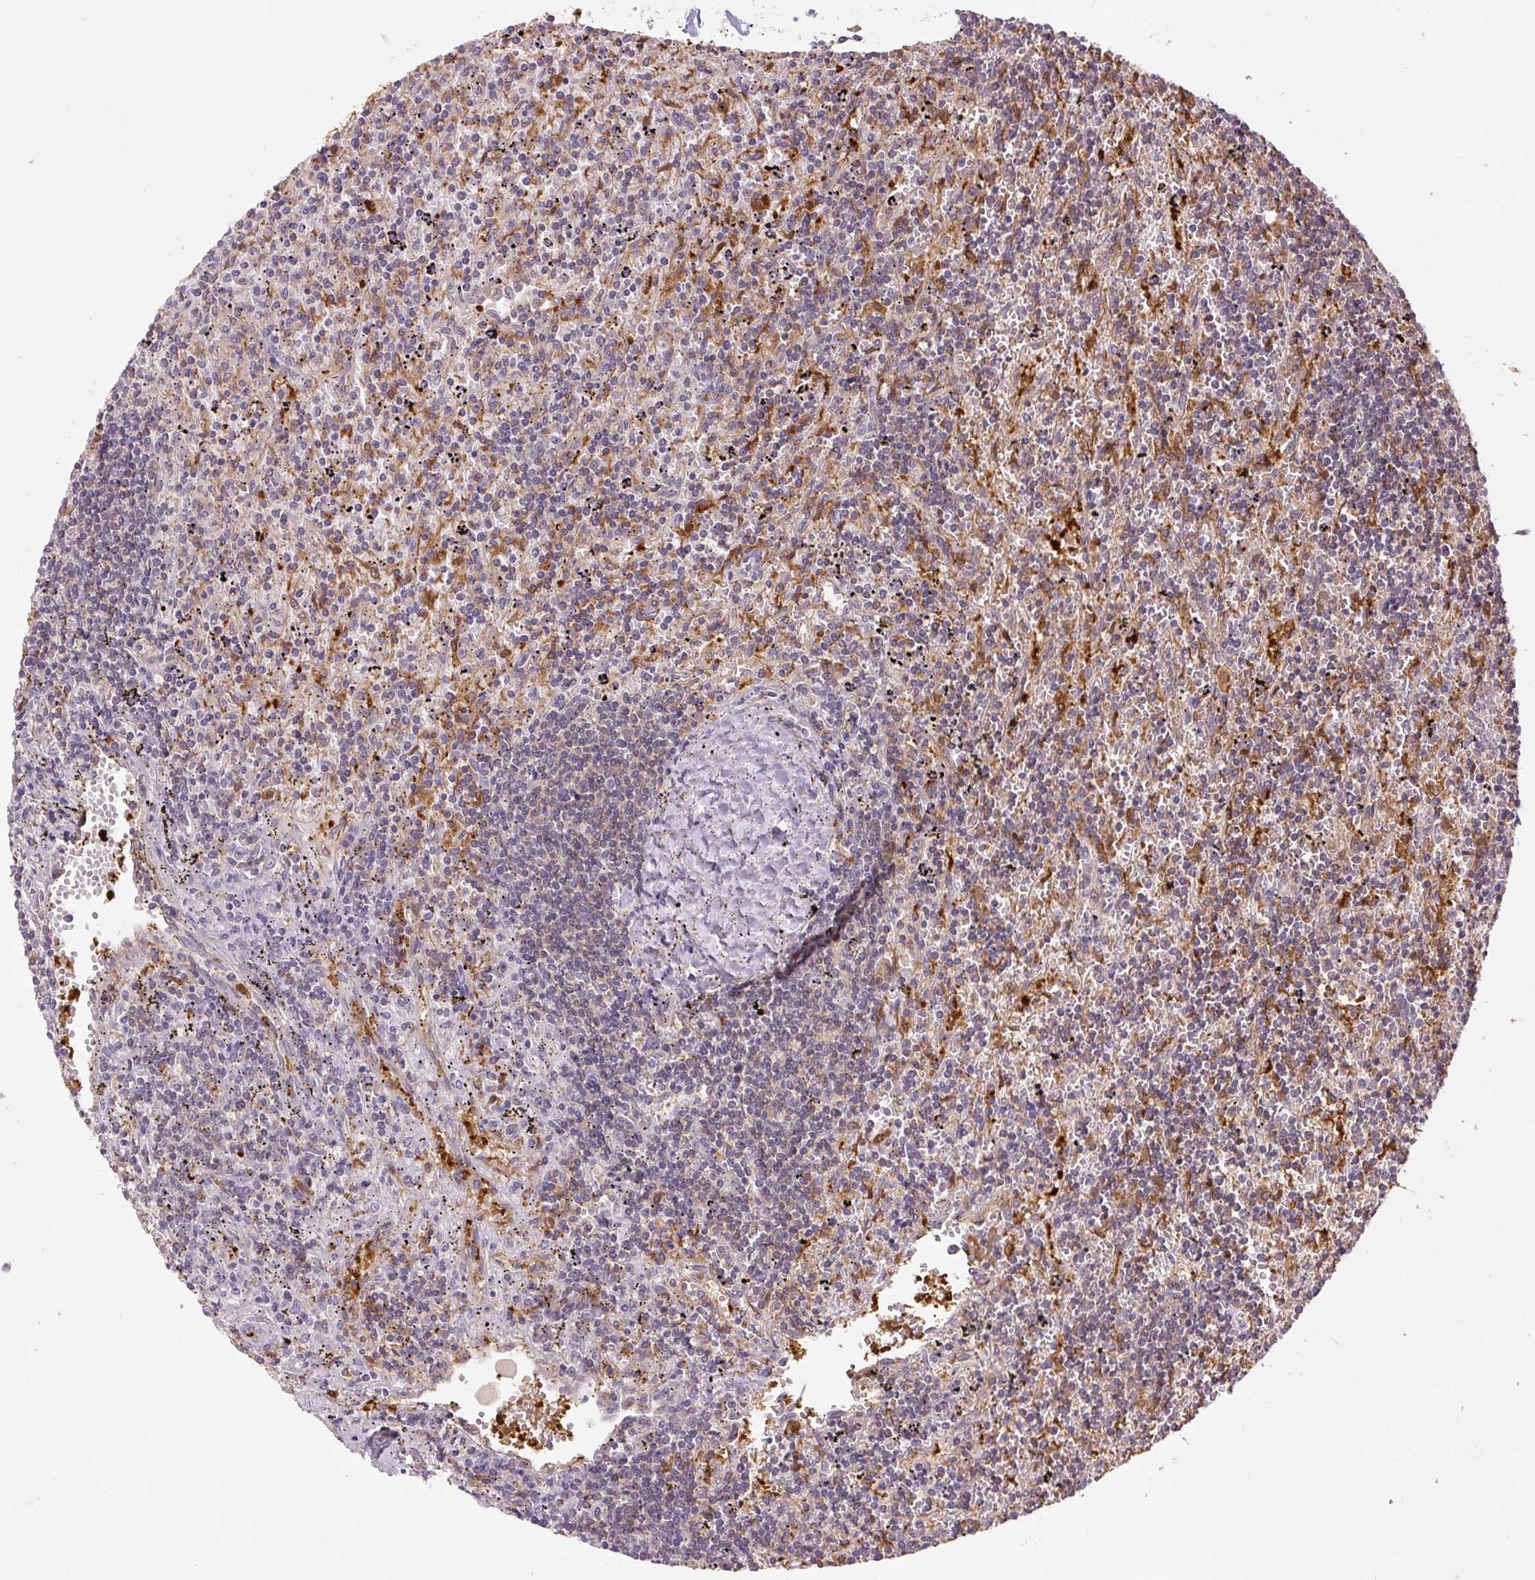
{"staining": {"intensity": "negative", "quantity": "none", "location": "none"}, "tissue": "lymphoma", "cell_type": "Tumor cells", "image_type": "cancer", "snomed": [{"axis": "morphology", "description": "Malignant lymphoma, non-Hodgkin's type, Low grade"}, {"axis": "topography", "description": "Spleen"}], "caption": "Tumor cells show no significant staining in lymphoma.", "gene": "SPSB2", "patient": {"sex": "male", "age": 76}}